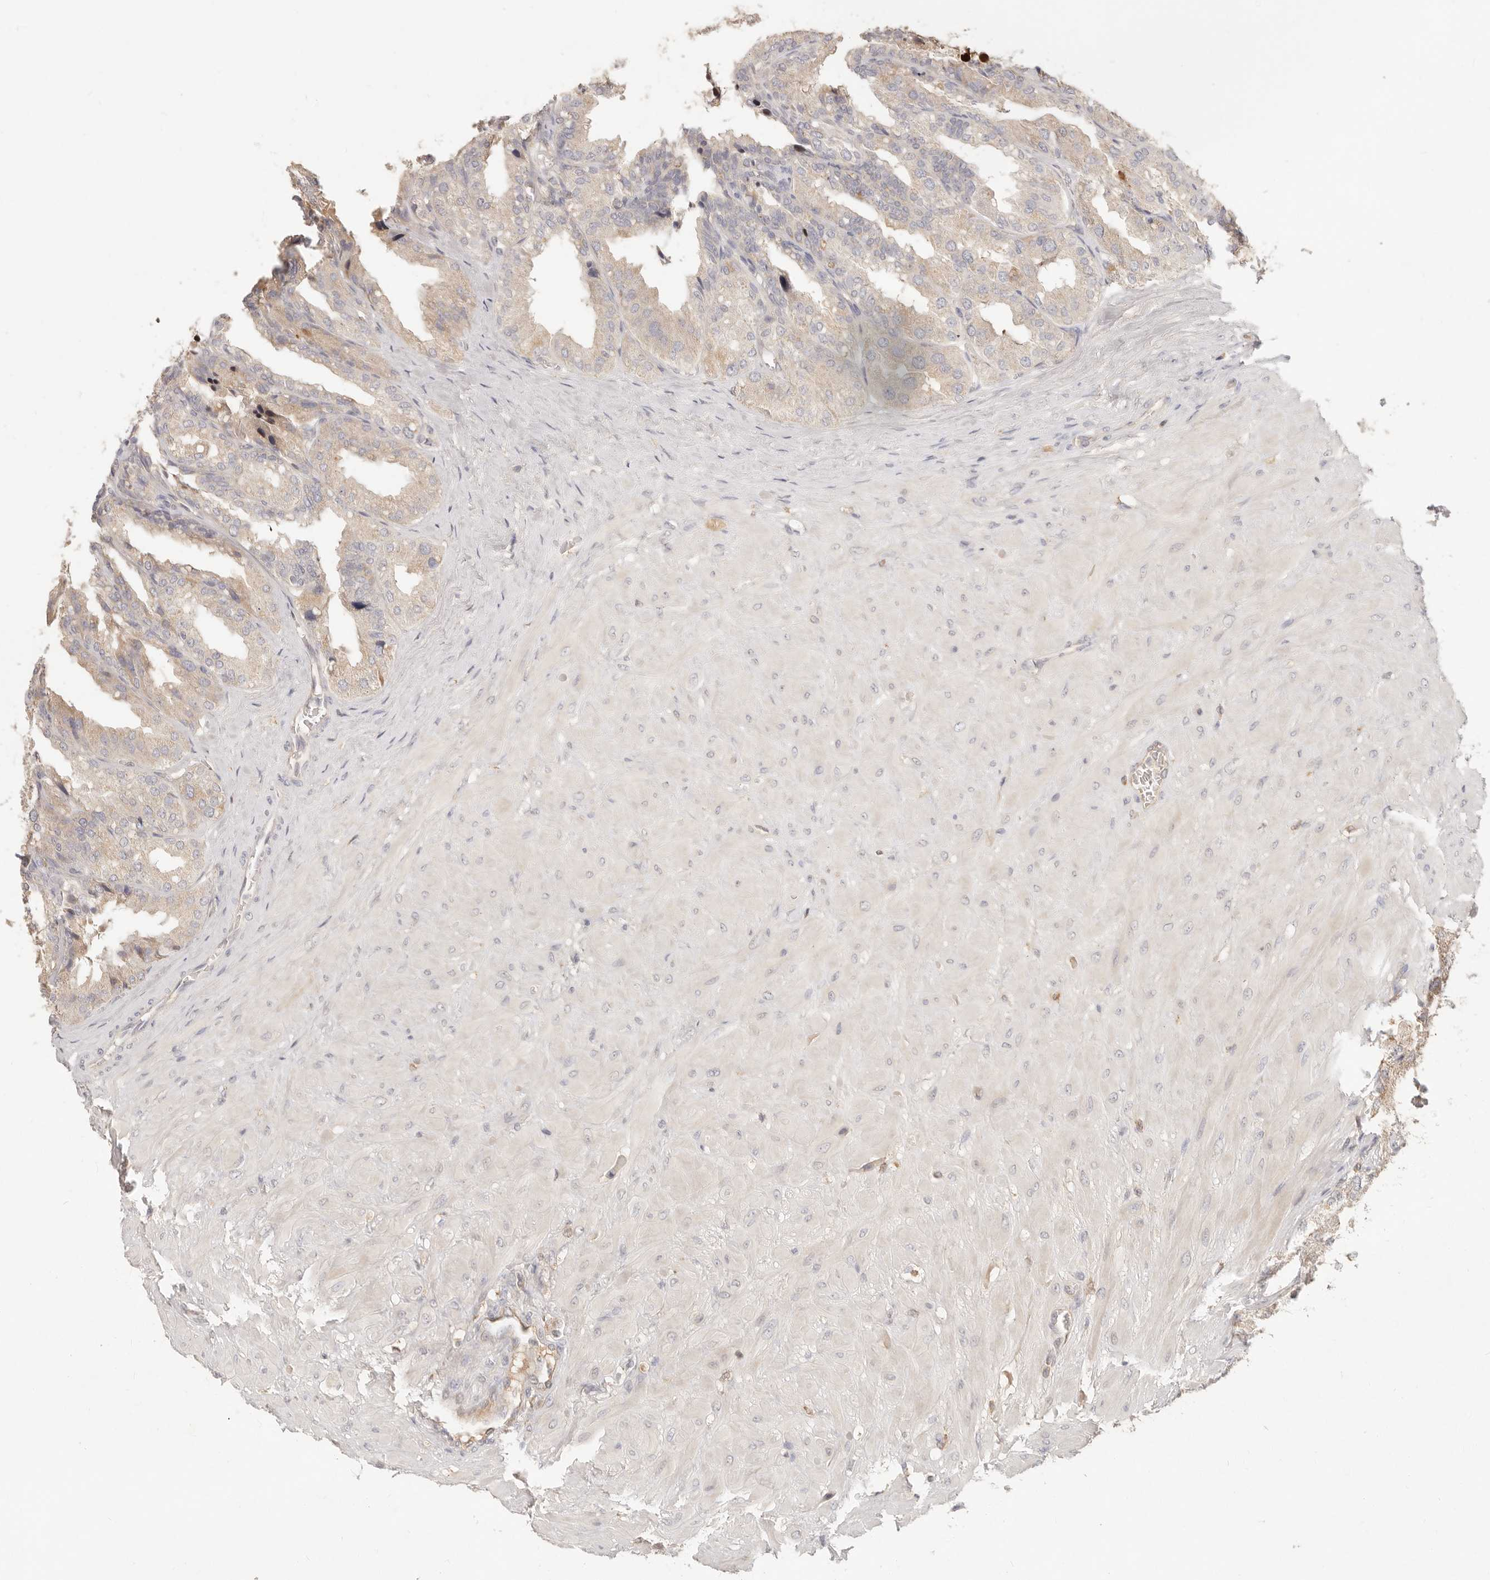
{"staining": {"intensity": "weak", "quantity": "<25%", "location": "cytoplasmic/membranous"}, "tissue": "seminal vesicle", "cell_type": "Glandular cells", "image_type": "normal", "snomed": [{"axis": "morphology", "description": "Normal tissue, NOS"}, {"axis": "topography", "description": "Prostate"}, {"axis": "topography", "description": "Seminal veicle"}], "caption": "Immunohistochemical staining of benign seminal vesicle reveals no significant staining in glandular cells.", "gene": "NECAP2", "patient": {"sex": "male", "age": 51}}